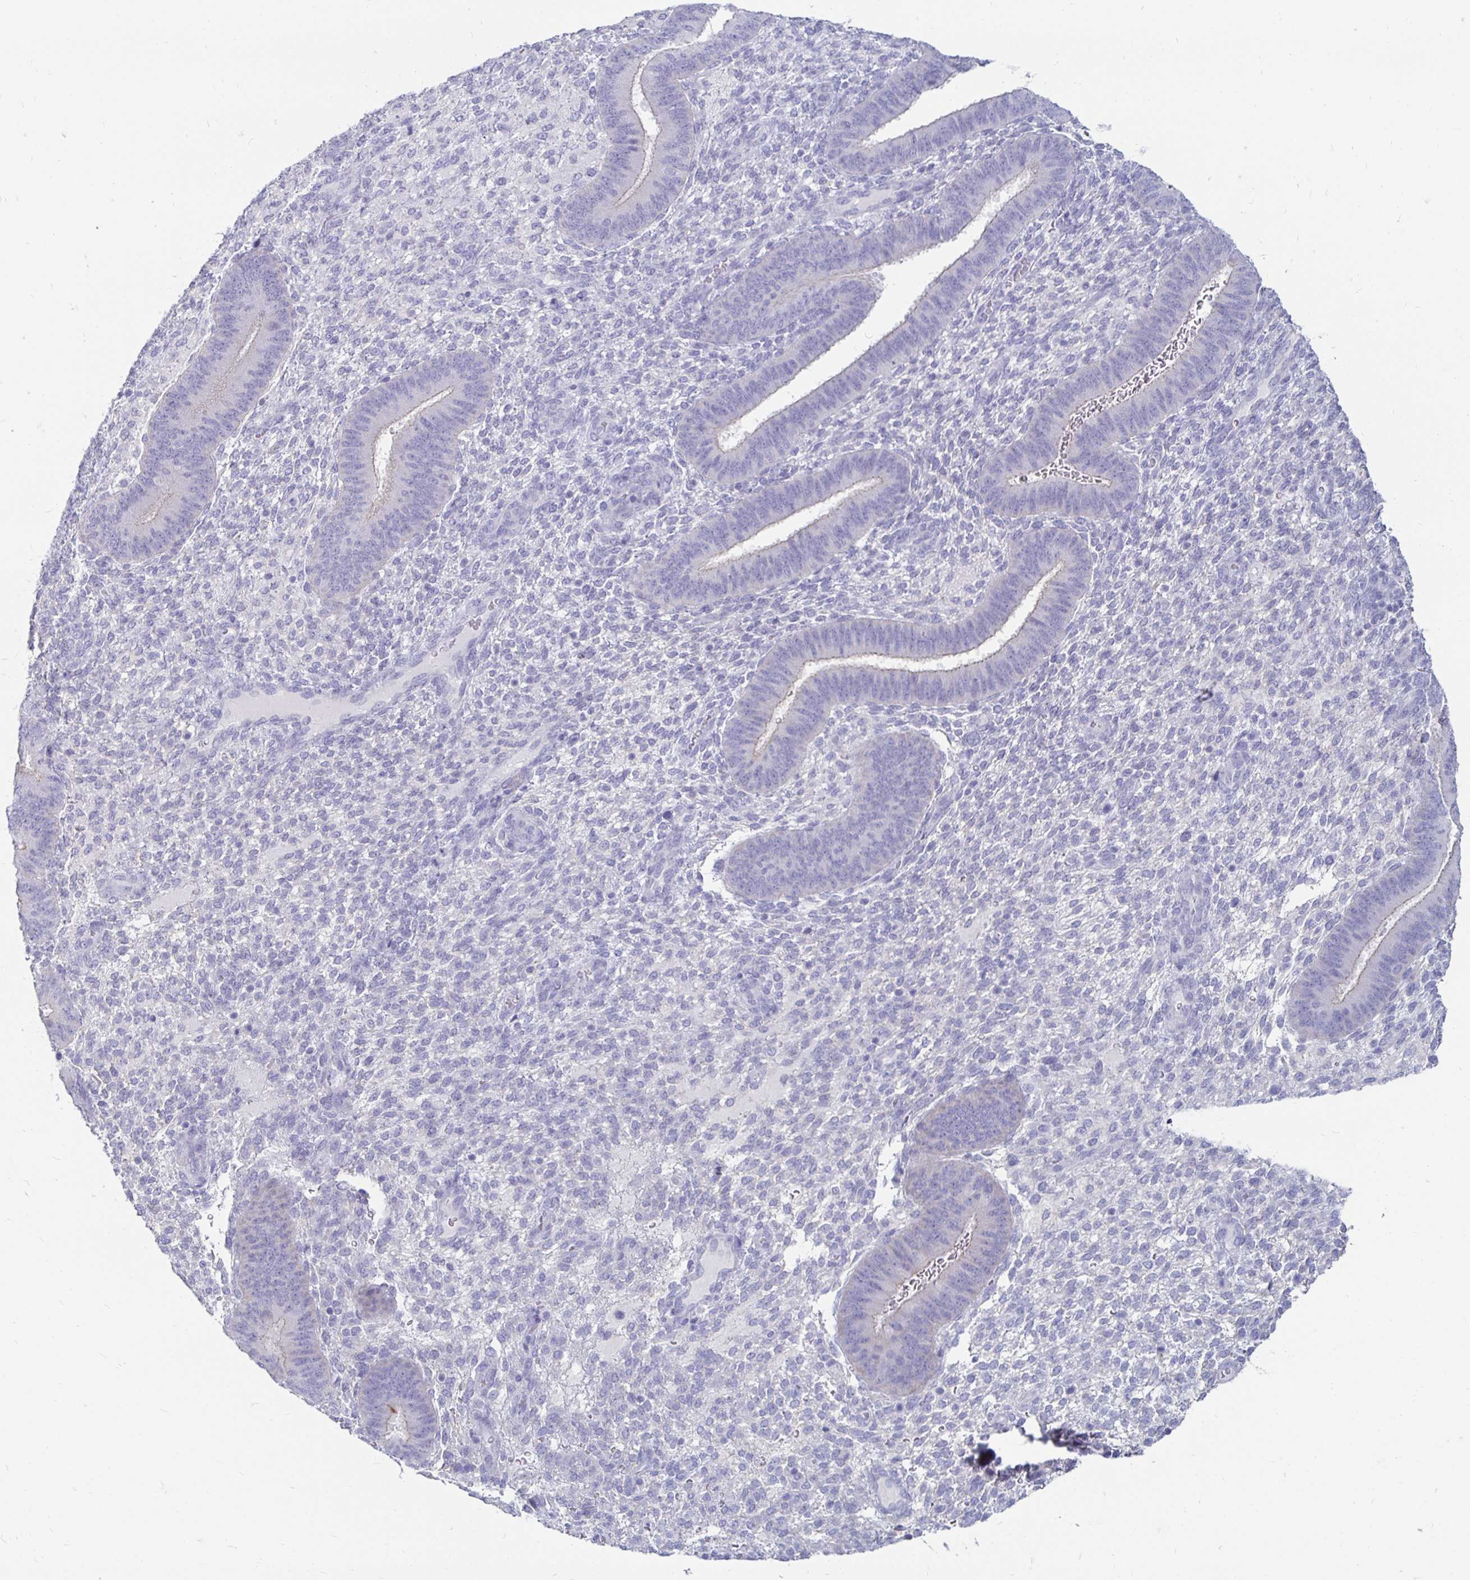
{"staining": {"intensity": "negative", "quantity": "none", "location": "none"}, "tissue": "endometrium", "cell_type": "Cells in endometrial stroma", "image_type": "normal", "snomed": [{"axis": "morphology", "description": "Normal tissue, NOS"}, {"axis": "topography", "description": "Endometrium"}], "caption": "Immunohistochemistry of unremarkable endometrium displays no staining in cells in endometrial stroma.", "gene": "PEG10", "patient": {"sex": "female", "age": 39}}